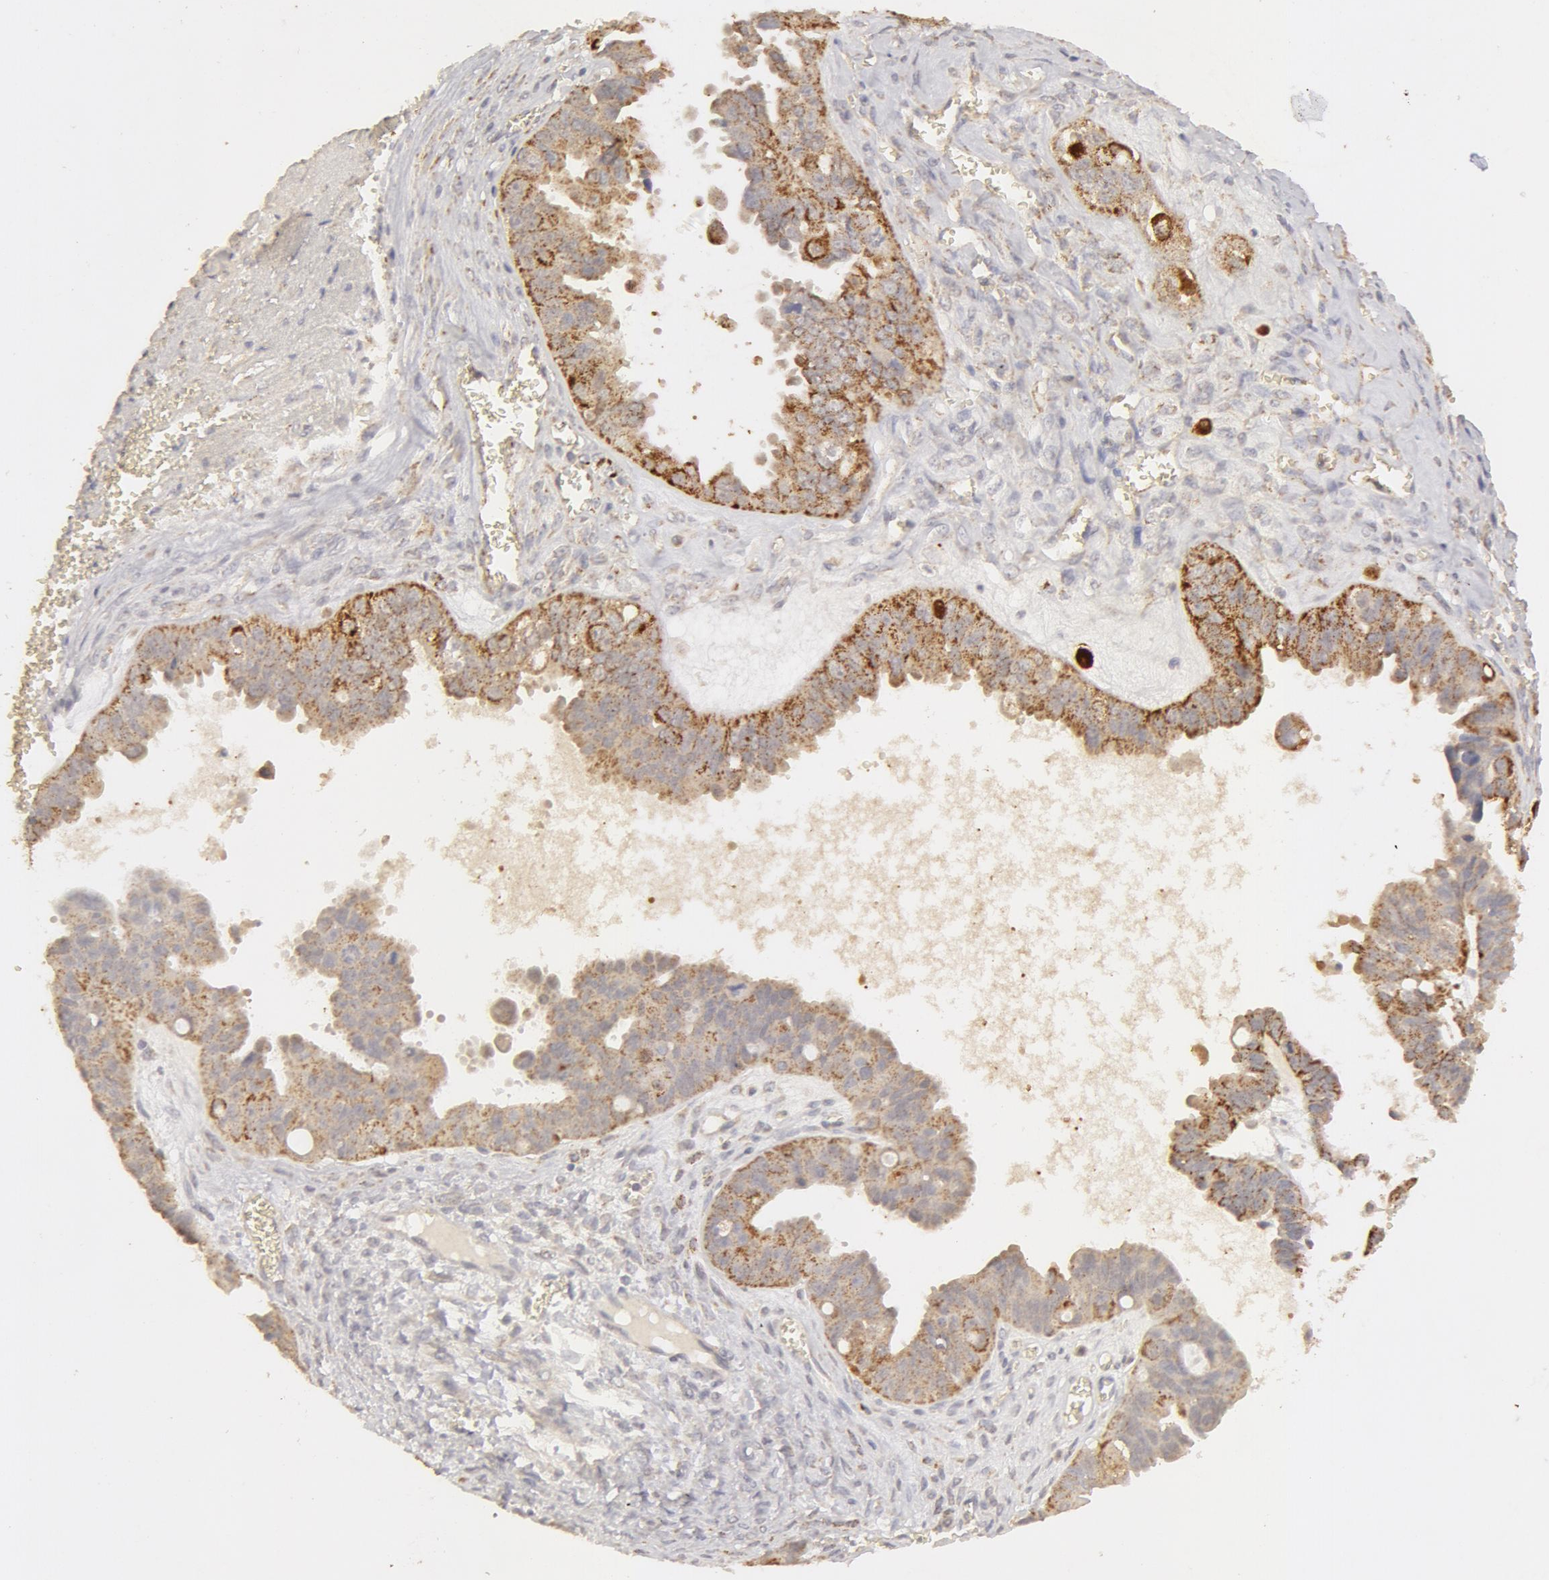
{"staining": {"intensity": "weak", "quantity": "25%-75%", "location": "cytoplasmic/membranous"}, "tissue": "ovarian cancer", "cell_type": "Tumor cells", "image_type": "cancer", "snomed": [{"axis": "morphology", "description": "Carcinoma, endometroid"}, {"axis": "topography", "description": "Ovary"}], "caption": "Immunohistochemical staining of human ovarian cancer displays weak cytoplasmic/membranous protein expression in about 25%-75% of tumor cells. (DAB (3,3'-diaminobenzidine) IHC with brightfield microscopy, high magnification).", "gene": "ADPRH", "patient": {"sex": "female", "age": 85}}